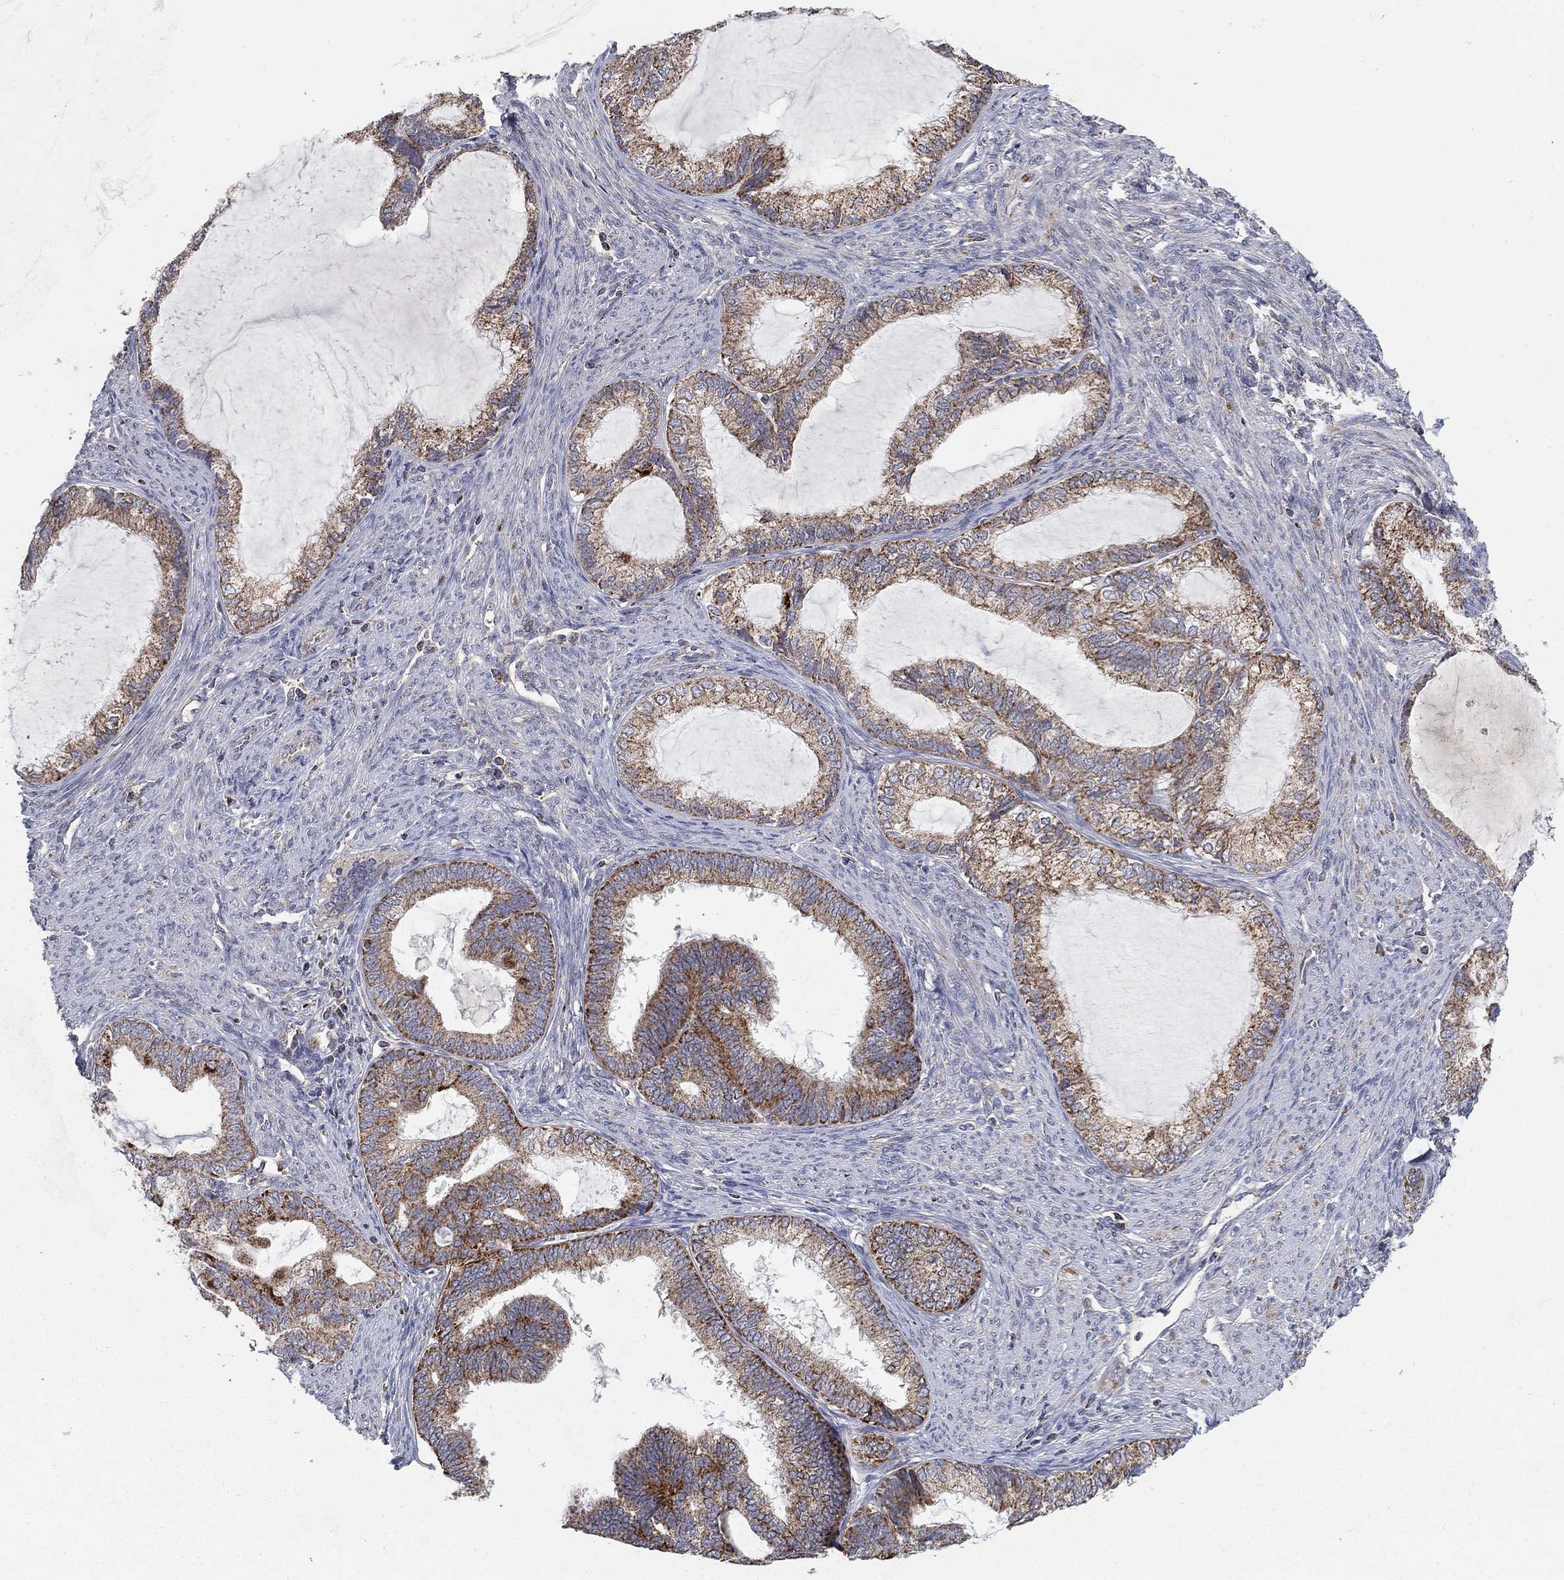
{"staining": {"intensity": "strong", "quantity": "25%-75%", "location": "cytoplasmic/membranous"}, "tissue": "endometrial cancer", "cell_type": "Tumor cells", "image_type": "cancer", "snomed": [{"axis": "morphology", "description": "Adenocarcinoma, NOS"}, {"axis": "topography", "description": "Endometrium"}], "caption": "Adenocarcinoma (endometrial) stained with a protein marker demonstrates strong staining in tumor cells.", "gene": "GPSM1", "patient": {"sex": "female", "age": 86}}